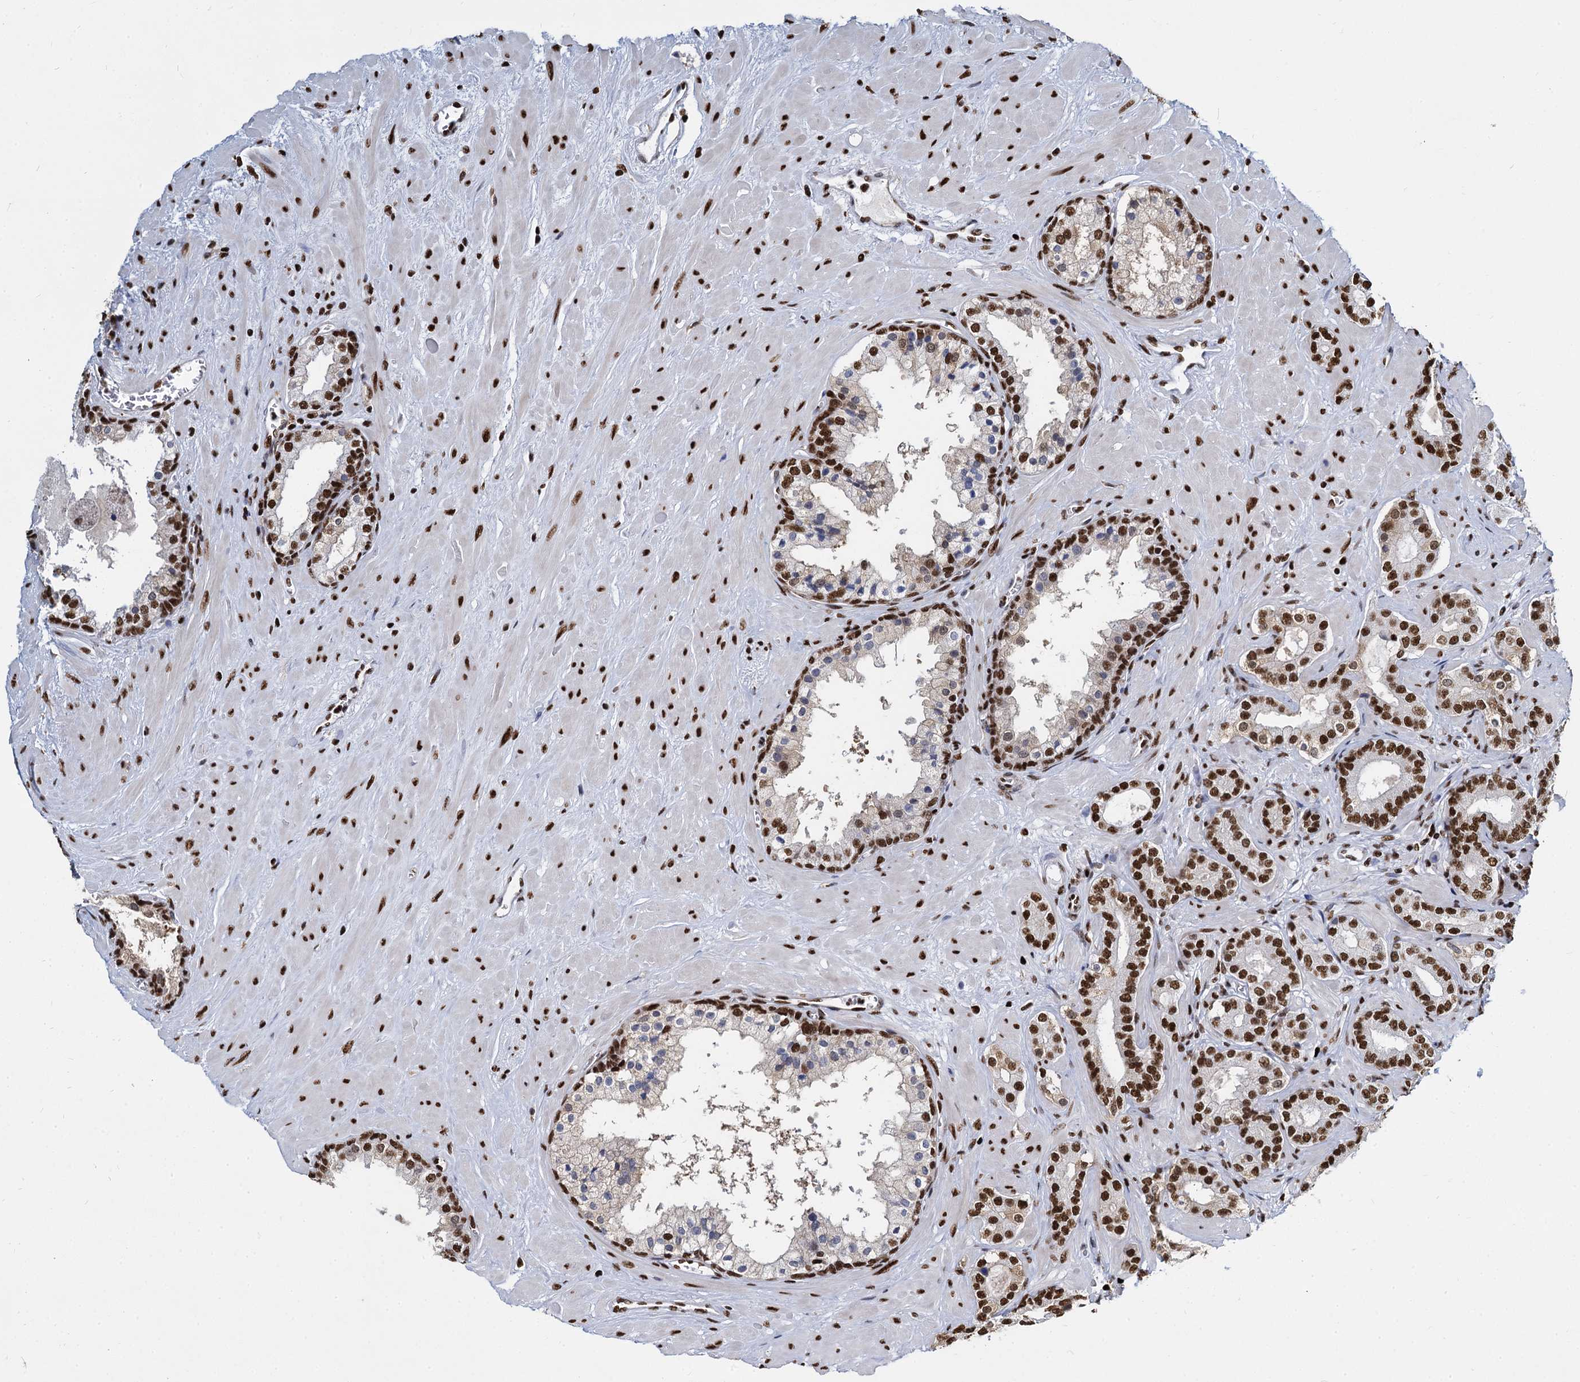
{"staining": {"intensity": "strong", "quantity": ">75%", "location": "nuclear"}, "tissue": "prostate cancer", "cell_type": "Tumor cells", "image_type": "cancer", "snomed": [{"axis": "morphology", "description": "Adenocarcinoma, High grade"}, {"axis": "topography", "description": "Prostate"}], "caption": "The histopathology image shows staining of high-grade adenocarcinoma (prostate), revealing strong nuclear protein expression (brown color) within tumor cells.", "gene": "DCPS", "patient": {"sex": "male", "age": 64}}